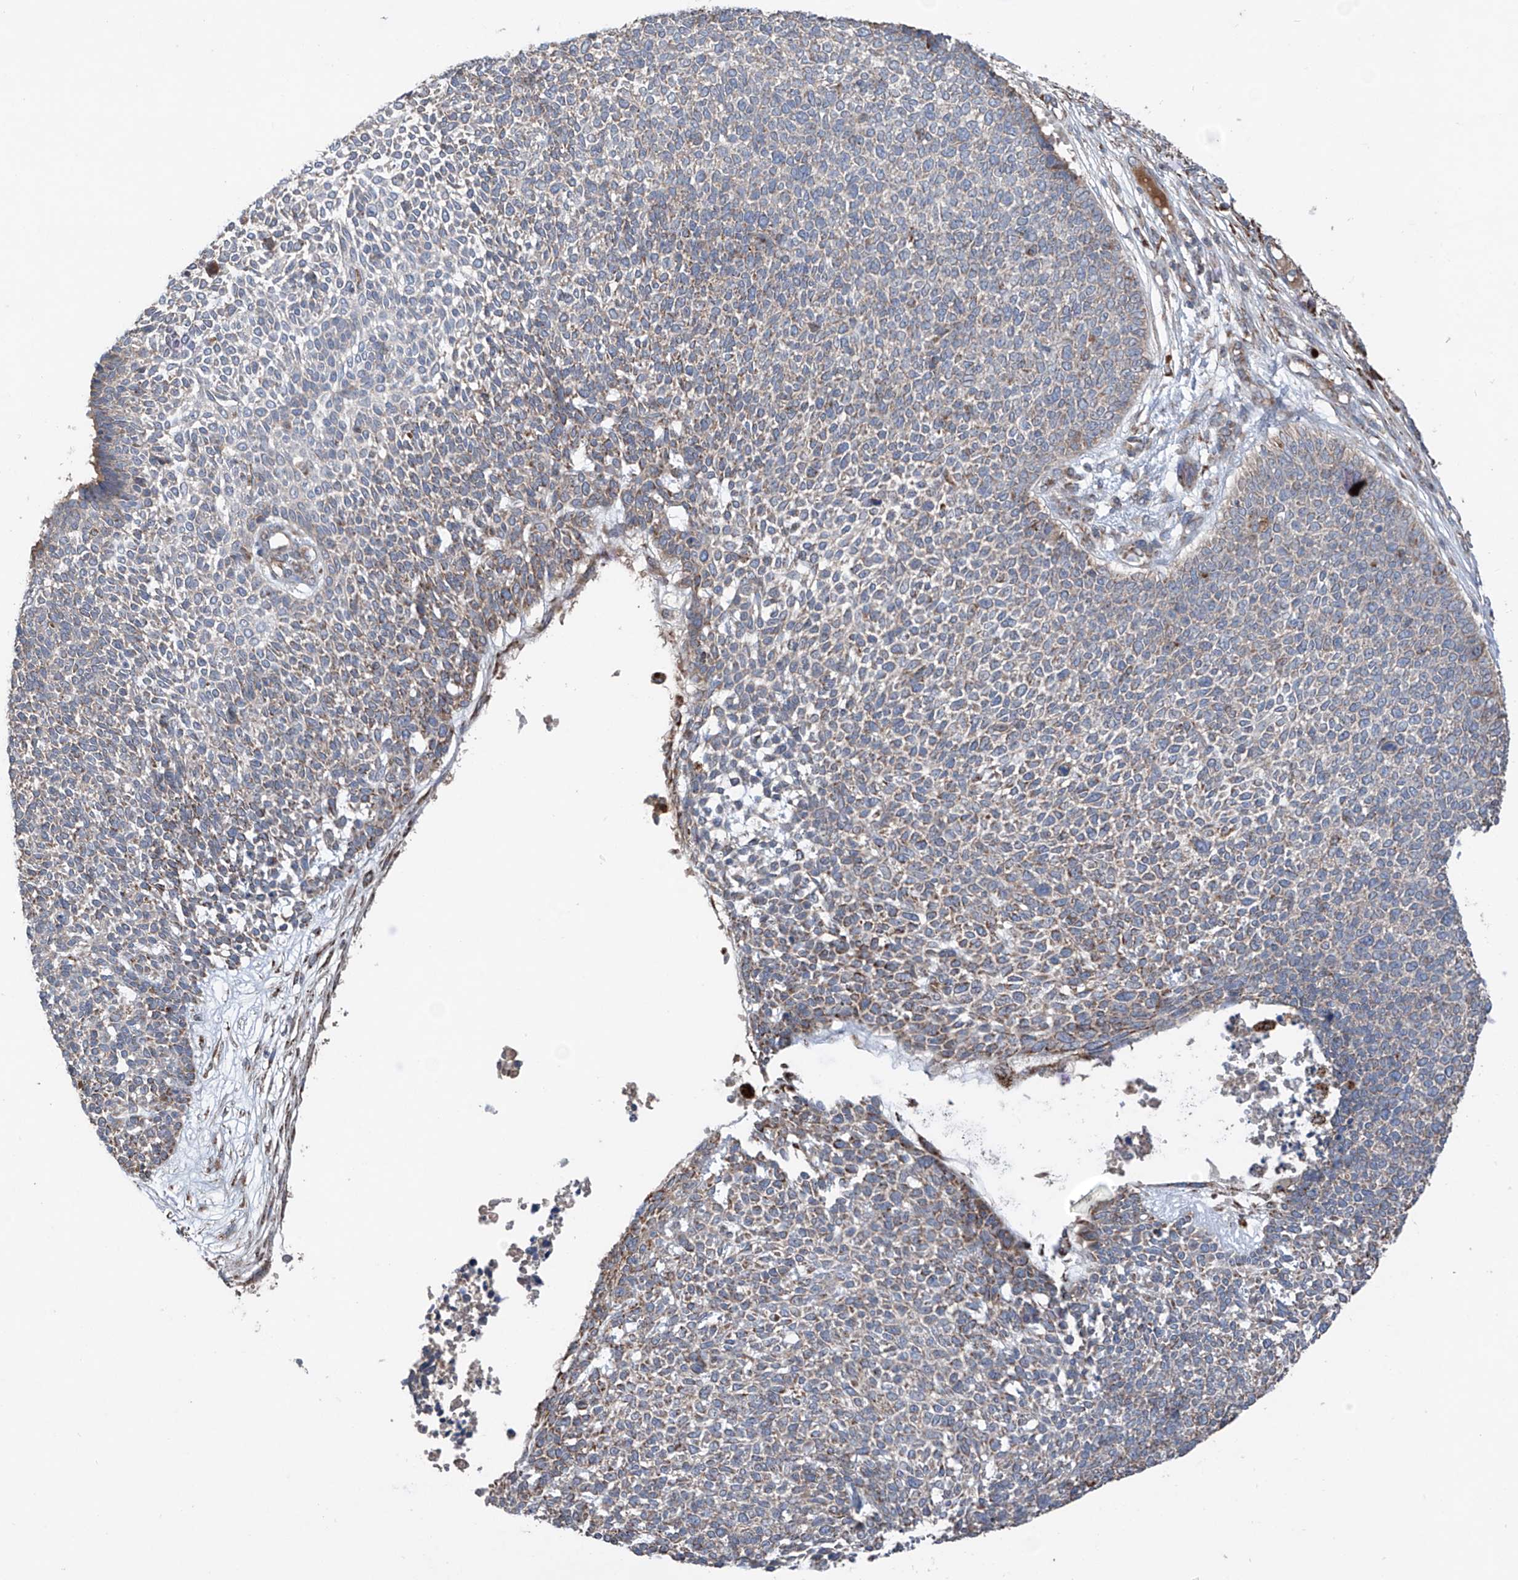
{"staining": {"intensity": "weak", "quantity": "25%-75%", "location": "cytoplasmic/membranous"}, "tissue": "skin cancer", "cell_type": "Tumor cells", "image_type": "cancer", "snomed": [{"axis": "morphology", "description": "Basal cell carcinoma"}, {"axis": "topography", "description": "Skin"}], "caption": "Brown immunohistochemical staining in human skin cancer displays weak cytoplasmic/membranous expression in about 25%-75% of tumor cells.", "gene": "SAMD3", "patient": {"sex": "female", "age": 84}}